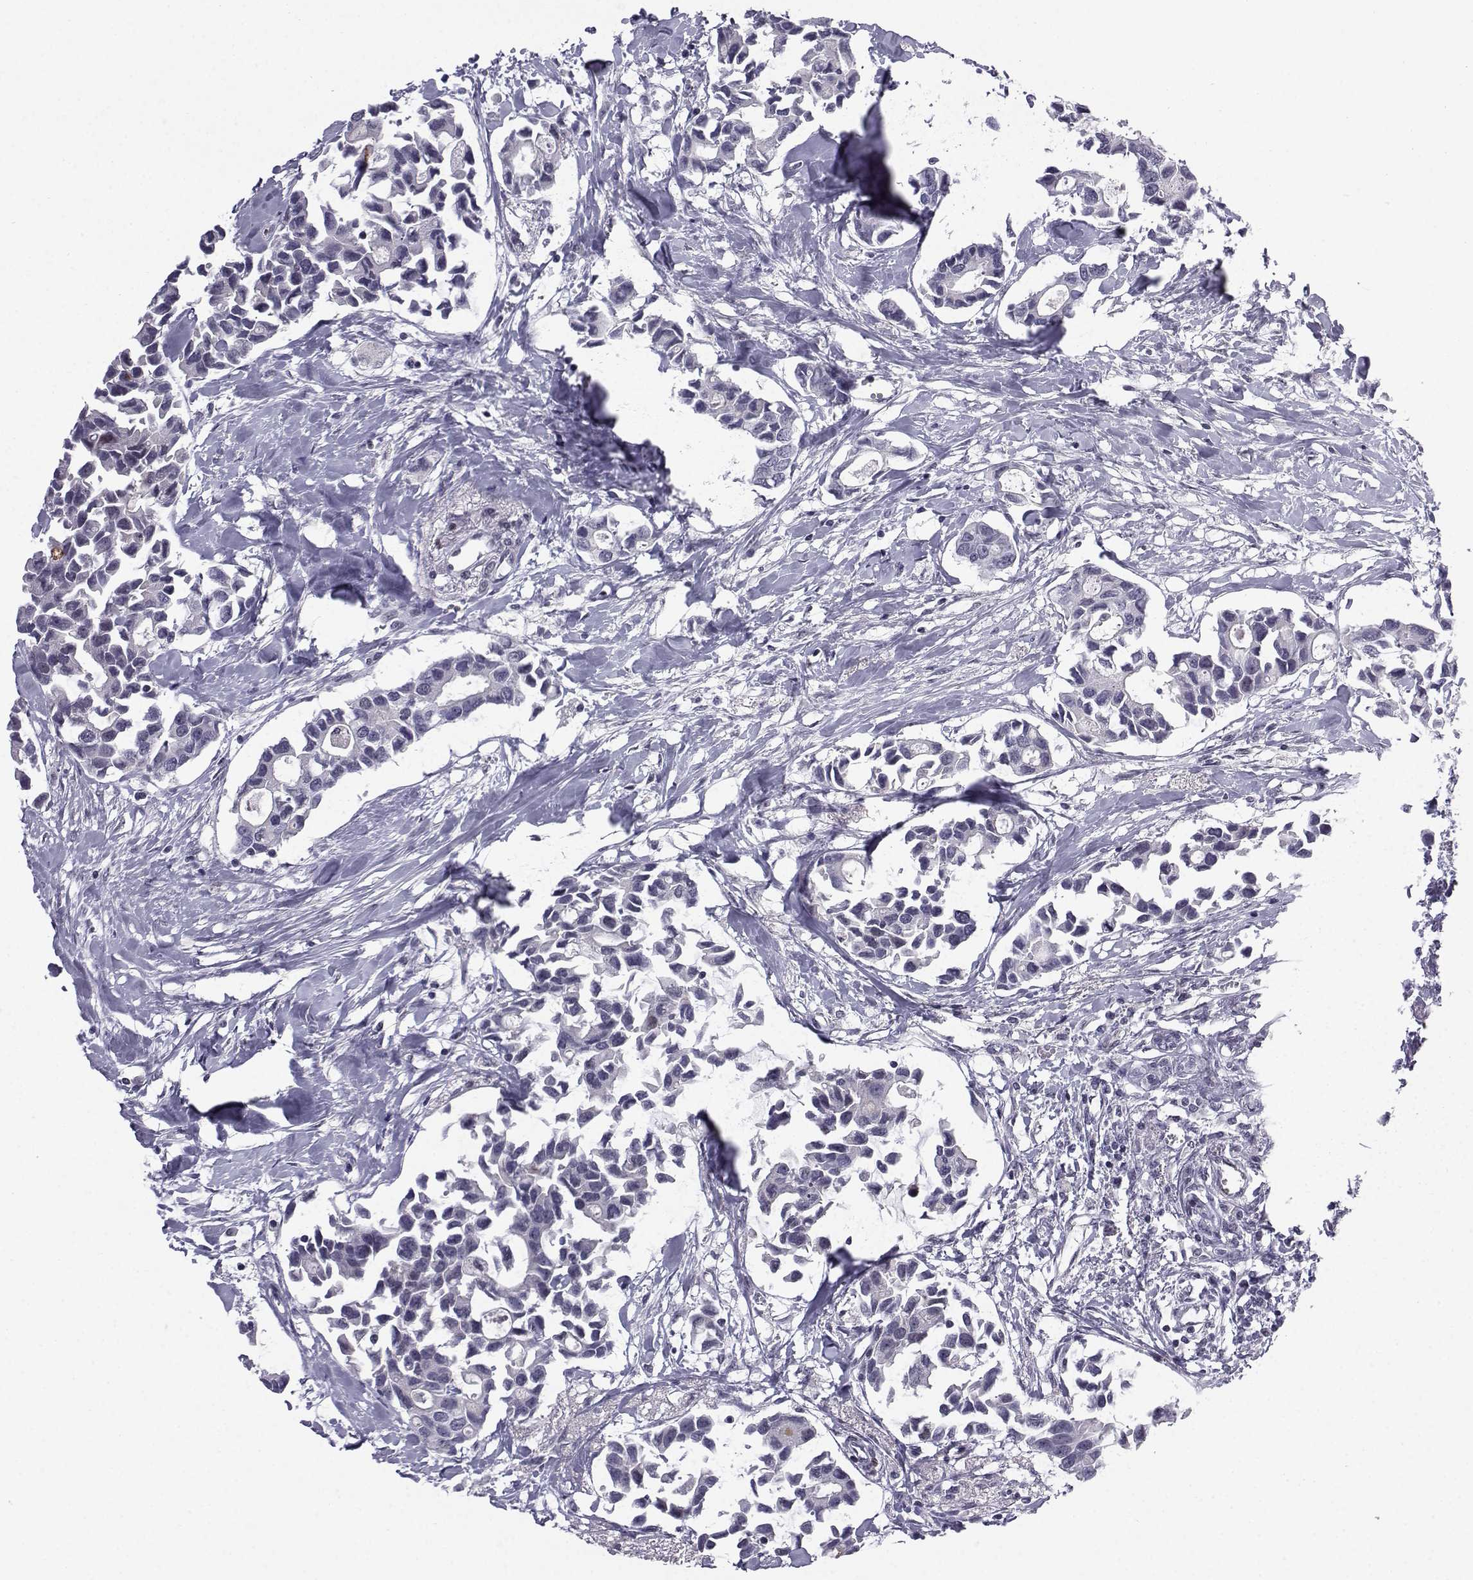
{"staining": {"intensity": "negative", "quantity": "none", "location": "none"}, "tissue": "breast cancer", "cell_type": "Tumor cells", "image_type": "cancer", "snomed": [{"axis": "morphology", "description": "Duct carcinoma"}, {"axis": "topography", "description": "Breast"}], "caption": "Tumor cells are negative for brown protein staining in breast cancer (intraductal carcinoma).", "gene": "RBM24", "patient": {"sex": "female", "age": 83}}